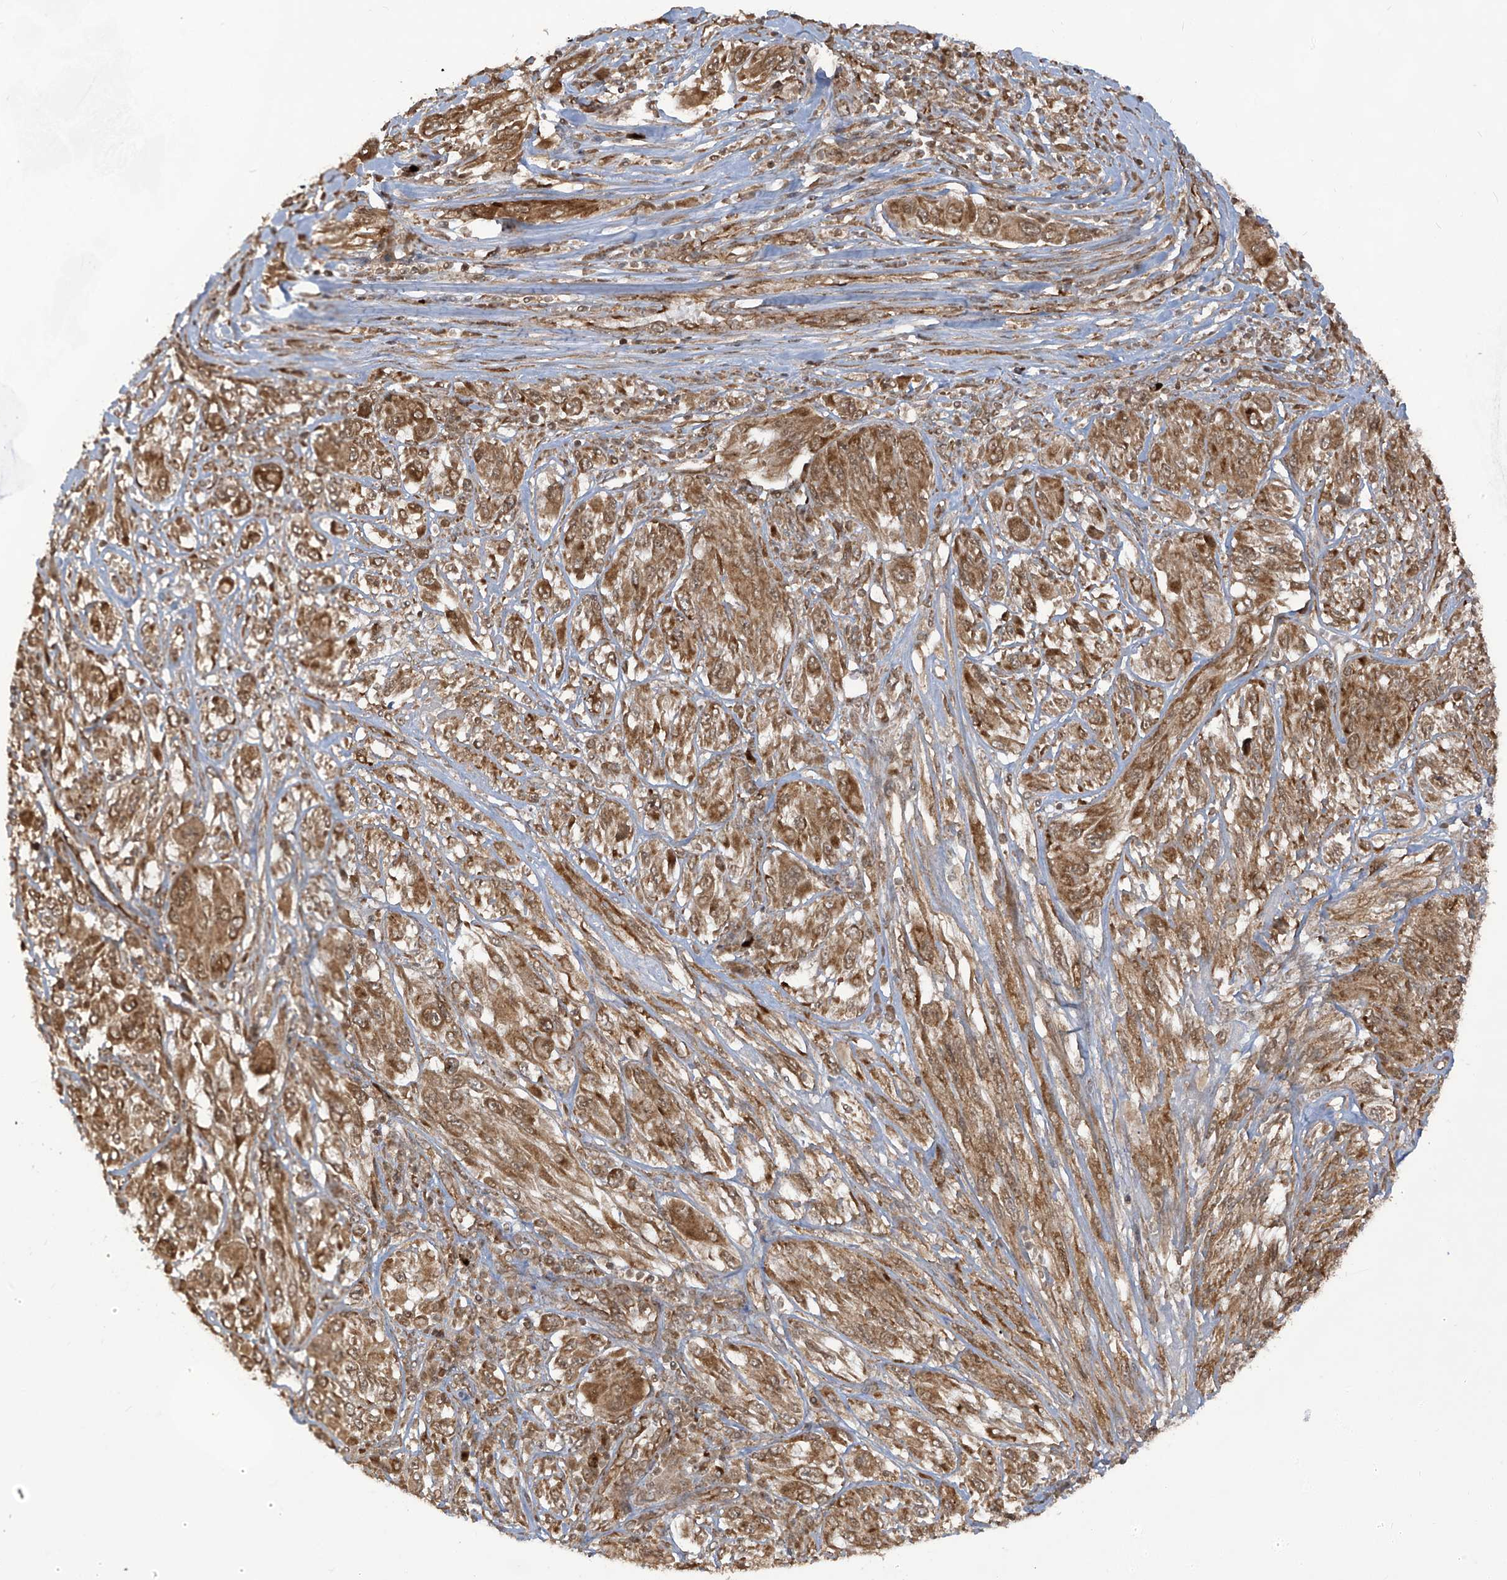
{"staining": {"intensity": "moderate", "quantity": ">75%", "location": "cytoplasmic/membranous"}, "tissue": "melanoma", "cell_type": "Tumor cells", "image_type": "cancer", "snomed": [{"axis": "morphology", "description": "Malignant melanoma, NOS"}, {"axis": "topography", "description": "Skin"}], "caption": "This micrograph reveals malignant melanoma stained with immunohistochemistry (IHC) to label a protein in brown. The cytoplasmic/membranous of tumor cells show moderate positivity for the protein. Nuclei are counter-stained blue.", "gene": "TRIM67", "patient": {"sex": "female", "age": 91}}